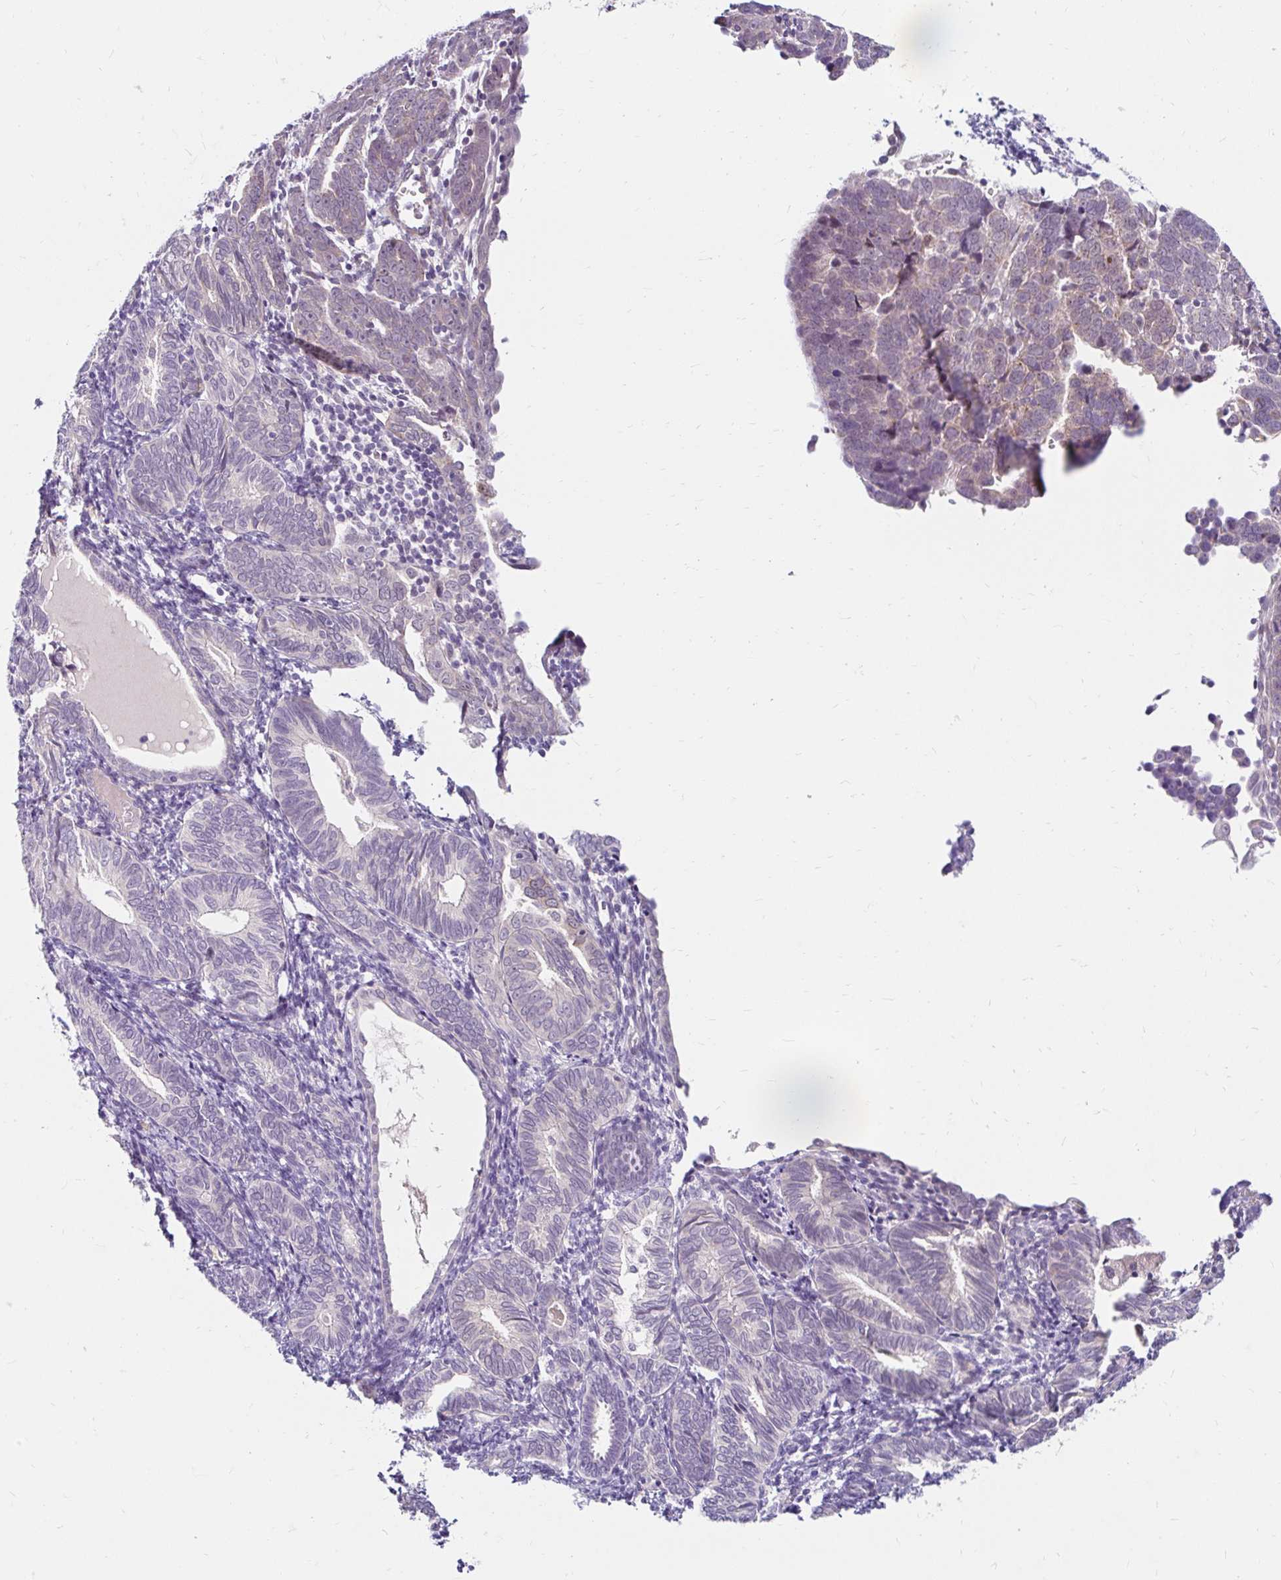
{"staining": {"intensity": "negative", "quantity": "none", "location": "none"}, "tissue": "endometrial cancer", "cell_type": "Tumor cells", "image_type": "cancer", "snomed": [{"axis": "morphology", "description": "Adenocarcinoma, NOS"}, {"axis": "topography", "description": "Endometrium"}], "caption": "An image of endometrial adenocarcinoma stained for a protein exhibits no brown staining in tumor cells.", "gene": "GUCY1A1", "patient": {"sex": "female", "age": 82}}